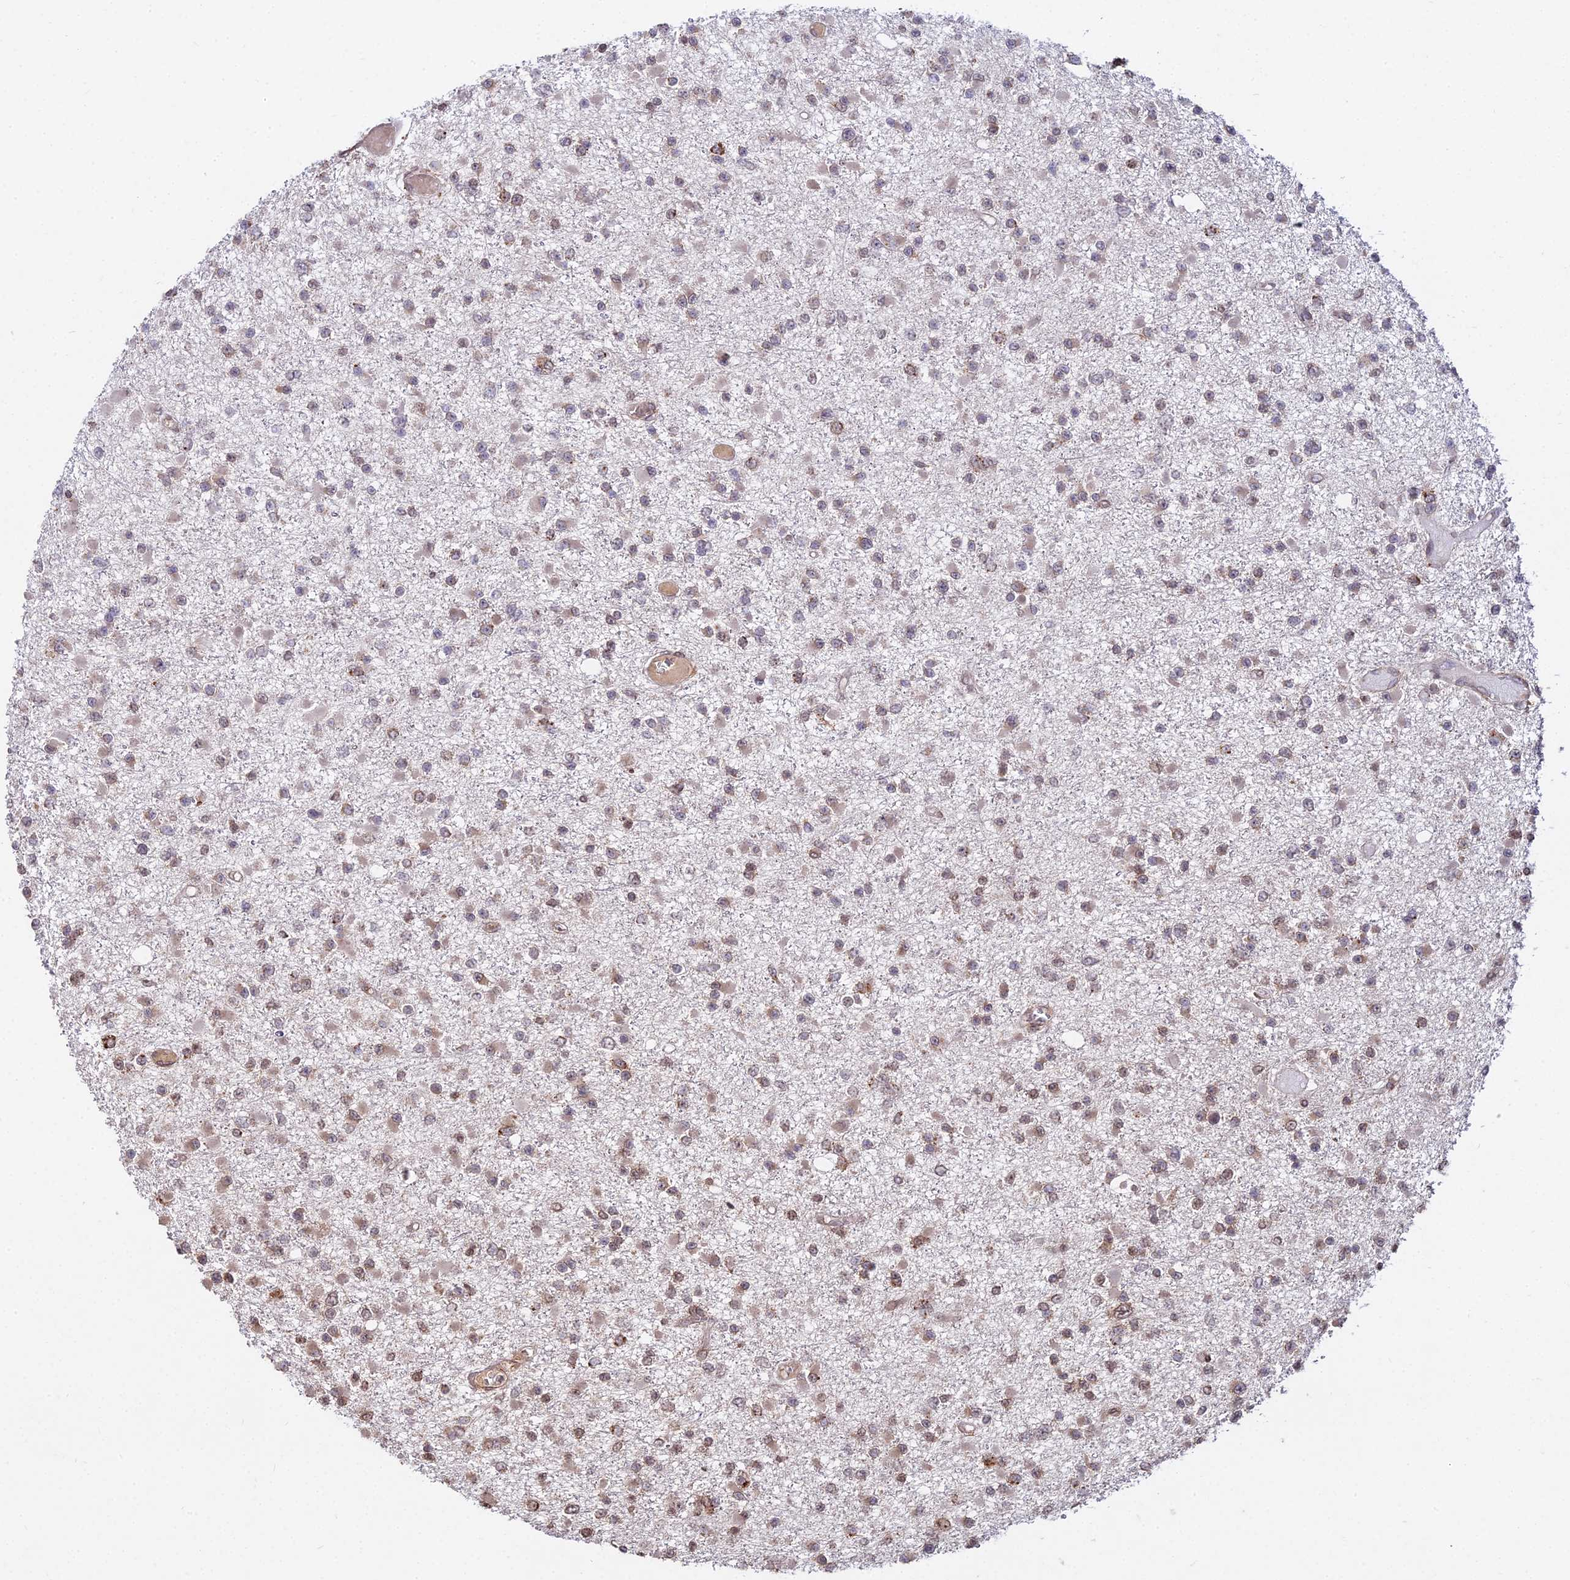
{"staining": {"intensity": "moderate", "quantity": "25%-75%", "location": "cytoplasmic/membranous"}, "tissue": "glioma", "cell_type": "Tumor cells", "image_type": "cancer", "snomed": [{"axis": "morphology", "description": "Glioma, malignant, Low grade"}, {"axis": "topography", "description": "Brain"}], "caption": "Glioma stained with immunohistochemistry (IHC) demonstrates moderate cytoplasmic/membranous expression in about 25%-75% of tumor cells. (DAB = brown stain, brightfield microscopy at high magnification).", "gene": "RBMS2", "patient": {"sex": "female", "age": 22}}